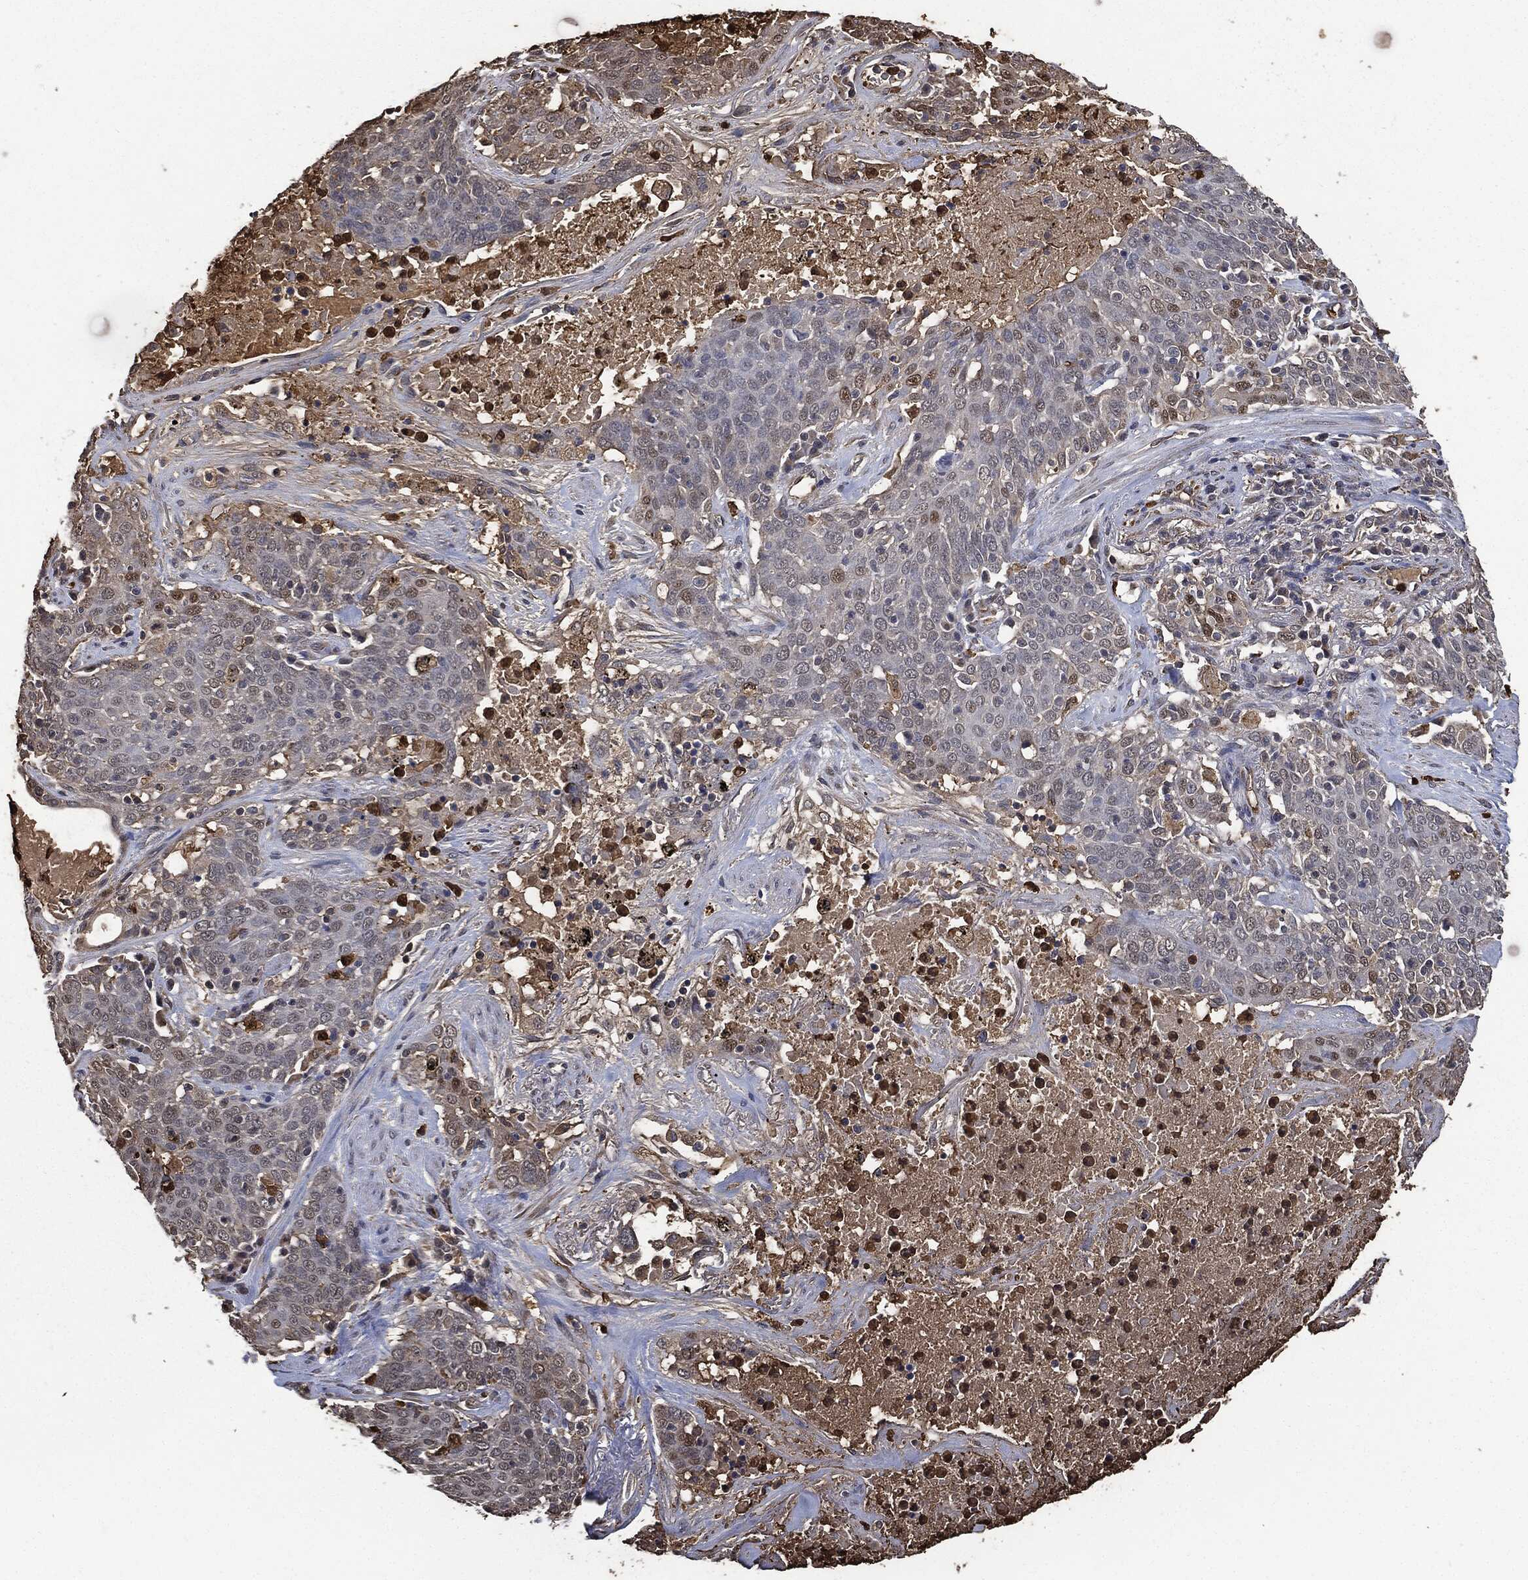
{"staining": {"intensity": "negative", "quantity": "none", "location": "none"}, "tissue": "lung cancer", "cell_type": "Tumor cells", "image_type": "cancer", "snomed": [{"axis": "morphology", "description": "Squamous cell carcinoma, NOS"}, {"axis": "topography", "description": "Lung"}], "caption": "DAB immunohistochemical staining of lung cancer reveals no significant expression in tumor cells. (DAB (3,3'-diaminobenzidine) immunohistochemistry, high magnification).", "gene": "S100A9", "patient": {"sex": "male", "age": 82}}